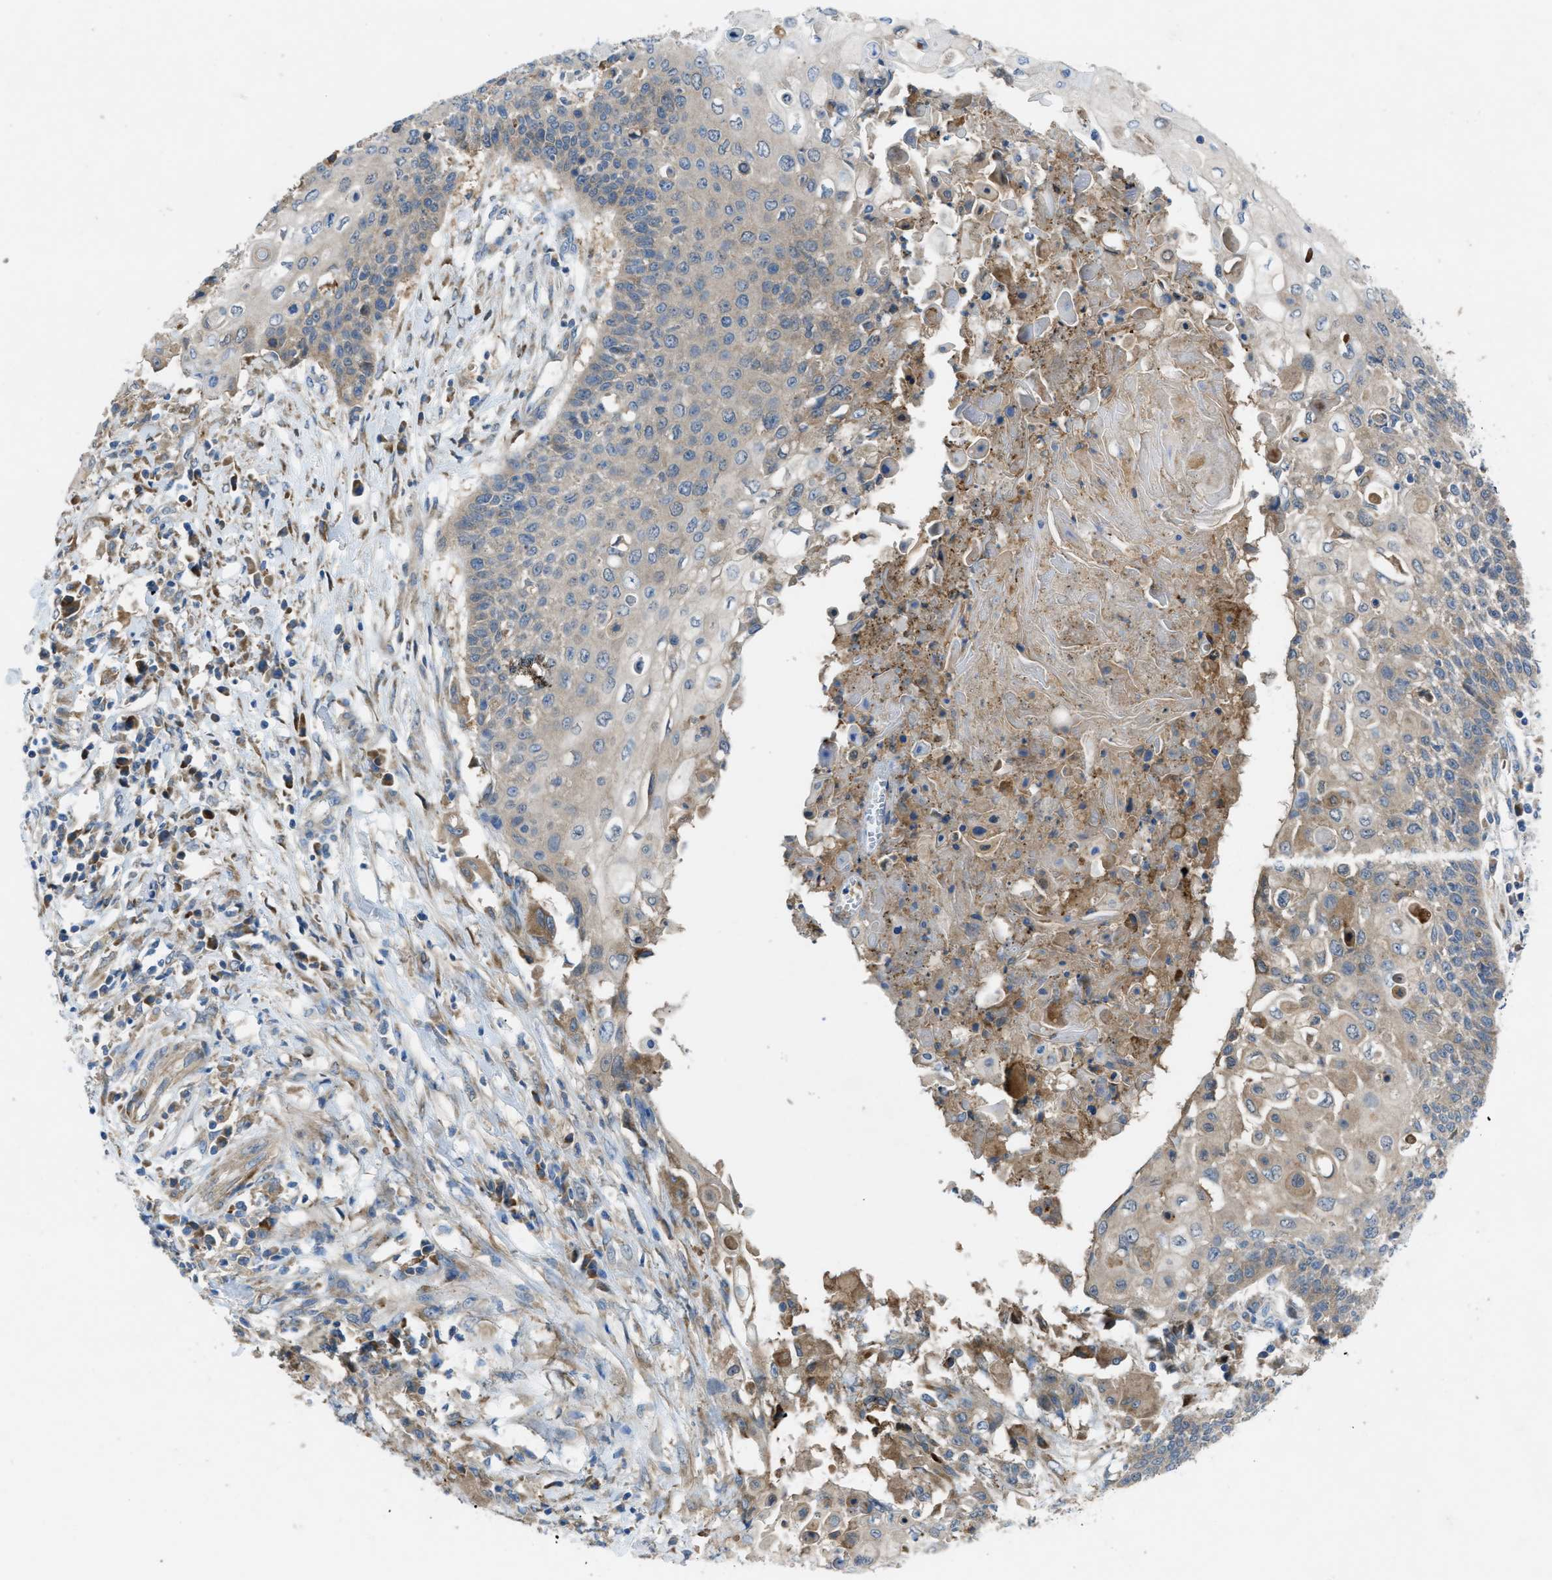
{"staining": {"intensity": "weak", "quantity": "25%-75%", "location": "cytoplasmic/membranous"}, "tissue": "cervical cancer", "cell_type": "Tumor cells", "image_type": "cancer", "snomed": [{"axis": "morphology", "description": "Squamous cell carcinoma, NOS"}, {"axis": "topography", "description": "Cervix"}], "caption": "Immunohistochemical staining of human squamous cell carcinoma (cervical) exhibits low levels of weak cytoplasmic/membranous positivity in about 25%-75% of tumor cells.", "gene": "MAP3K20", "patient": {"sex": "female", "age": 39}}